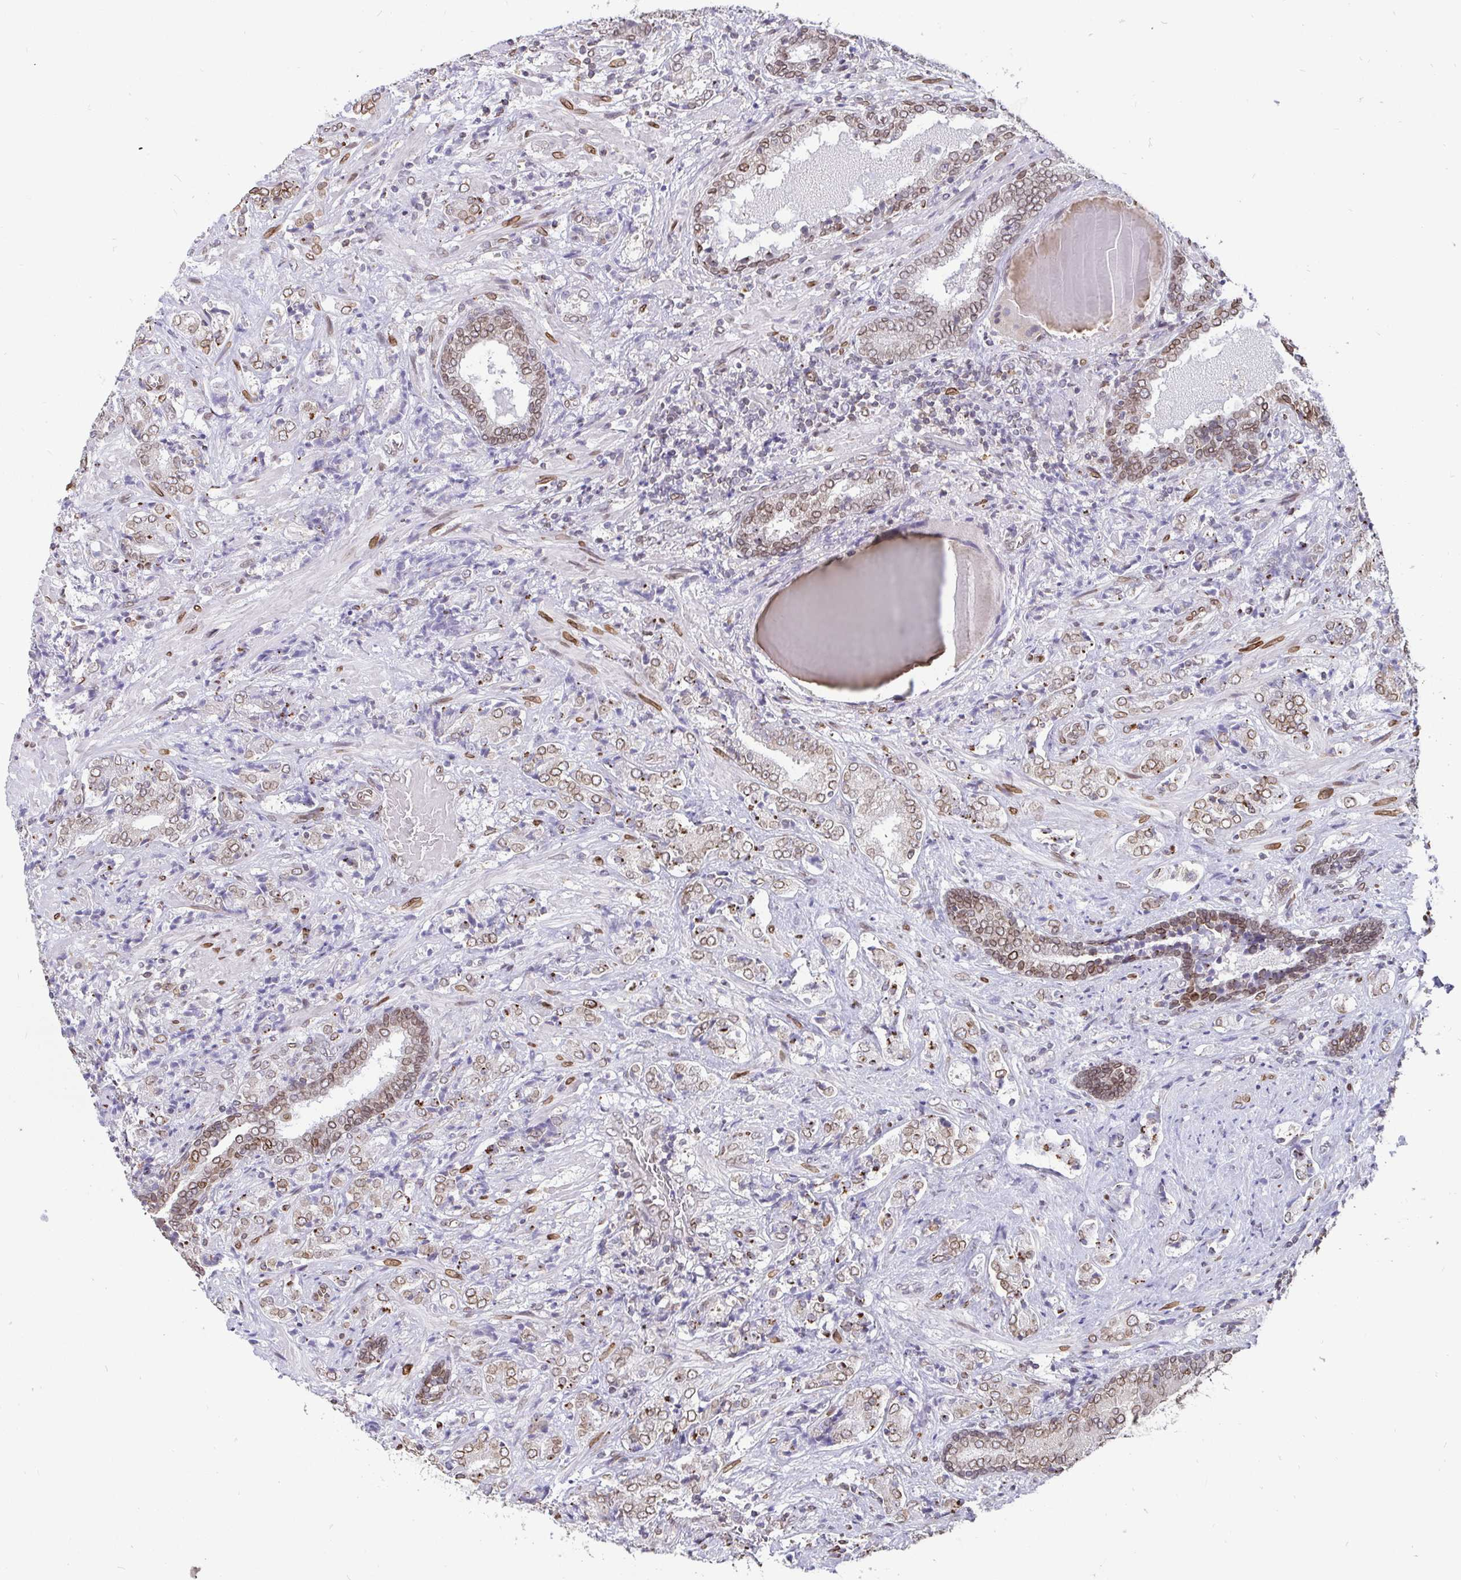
{"staining": {"intensity": "weak", "quantity": ">75%", "location": "cytoplasmic/membranous,nuclear"}, "tissue": "prostate cancer", "cell_type": "Tumor cells", "image_type": "cancer", "snomed": [{"axis": "morphology", "description": "Adenocarcinoma, High grade"}, {"axis": "topography", "description": "Prostate"}], "caption": "Prostate cancer stained for a protein shows weak cytoplasmic/membranous and nuclear positivity in tumor cells.", "gene": "EMD", "patient": {"sex": "male", "age": 62}}